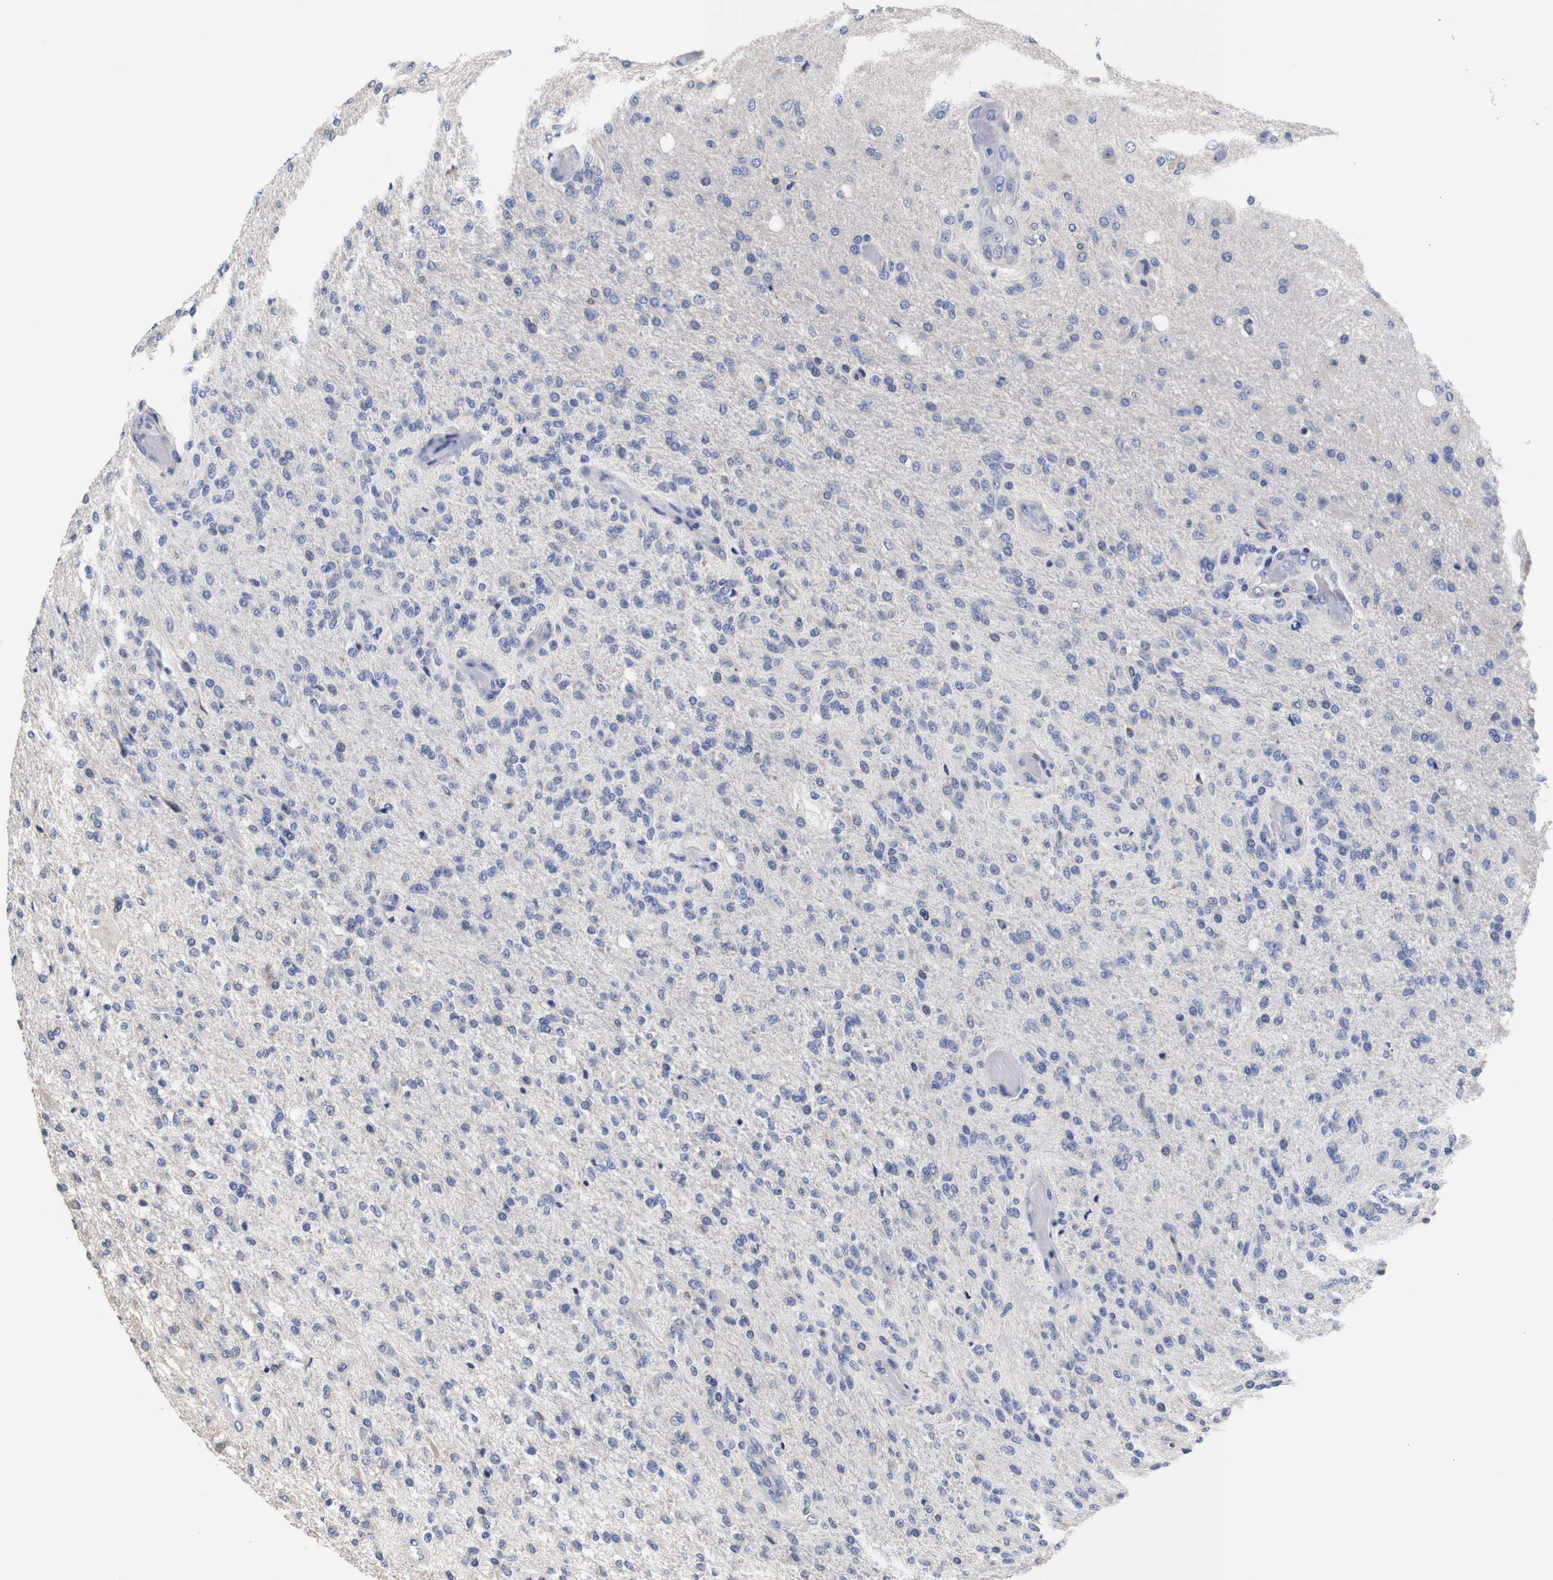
{"staining": {"intensity": "negative", "quantity": "none", "location": "none"}, "tissue": "glioma", "cell_type": "Tumor cells", "image_type": "cancer", "snomed": [{"axis": "morphology", "description": "Normal tissue, NOS"}, {"axis": "morphology", "description": "Glioma, malignant, High grade"}, {"axis": "topography", "description": "Cerebral cortex"}], "caption": "An image of glioma stained for a protein displays no brown staining in tumor cells.", "gene": "OPN3", "patient": {"sex": "male", "age": 77}}